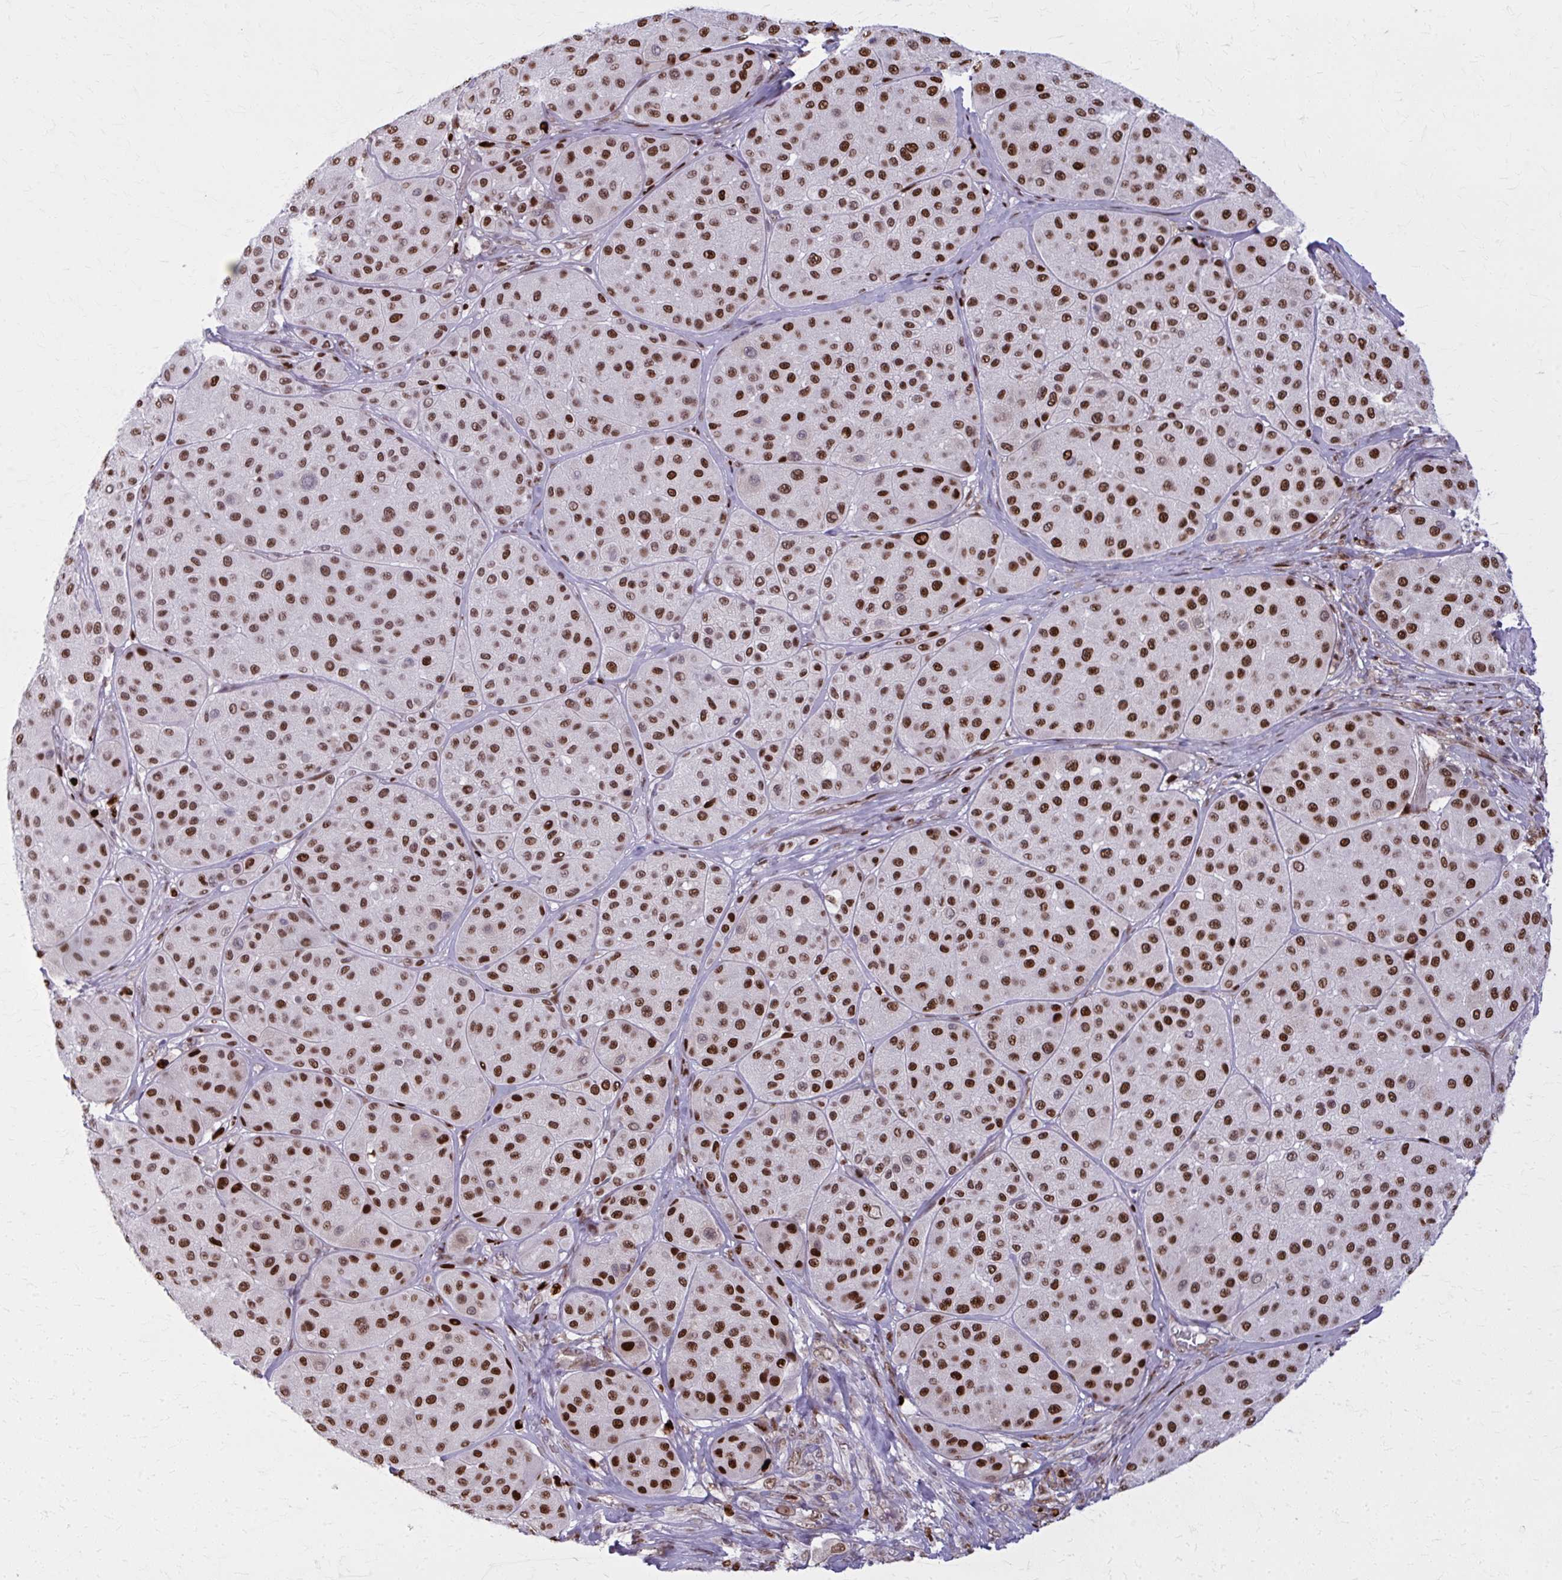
{"staining": {"intensity": "strong", "quantity": ">75%", "location": "nuclear"}, "tissue": "melanoma", "cell_type": "Tumor cells", "image_type": "cancer", "snomed": [{"axis": "morphology", "description": "Malignant melanoma, Metastatic site"}, {"axis": "topography", "description": "Smooth muscle"}], "caption": "Strong nuclear expression is identified in approximately >75% of tumor cells in melanoma. The staining was performed using DAB (3,3'-diaminobenzidine), with brown indicating positive protein expression. Nuclei are stained blue with hematoxylin.", "gene": "ZNF559", "patient": {"sex": "male", "age": 41}}